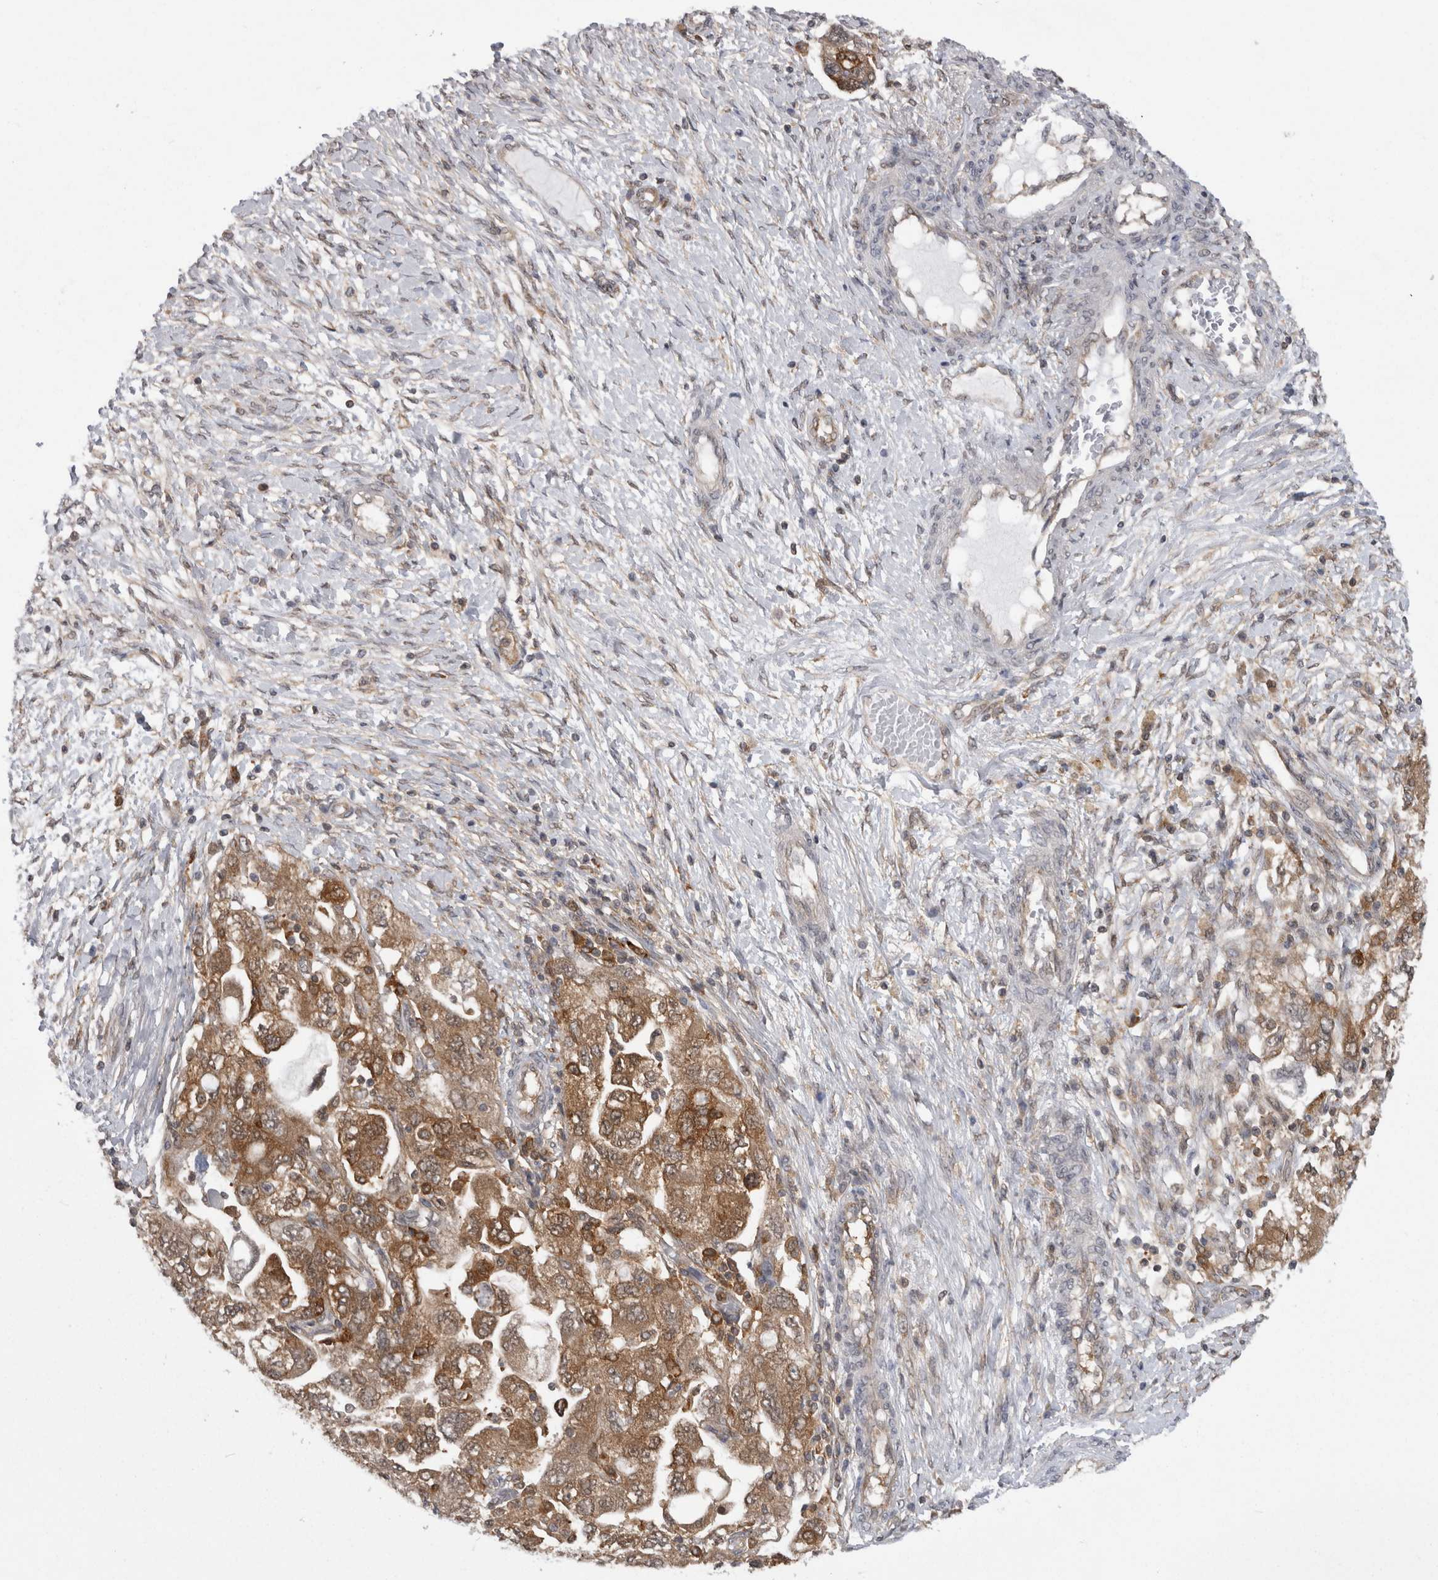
{"staining": {"intensity": "moderate", "quantity": ">75%", "location": "cytoplasmic/membranous"}, "tissue": "ovarian cancer", "cell_type": "Tumor cells", "image_type": "cancer", "snomed": [{"axis": "morphology", "description": "Carcinoma, NOS"}, {"axis": "morphology", "description": "Cystadenocarcinoma, serous, NOS"}, {"axis": "topography", "description": "Ovary"}], "caption": "Immunohistochemistry (DAB (3,3'-diaminobenzidine)) staining of serous cystadenocarcinoma (ovarian) reveals moderate cytoplasmic/membranous protein expression in about >75% of tumor cells.", "gene": "CACYBP", "patient": {"sex": "female", "age": 69}}